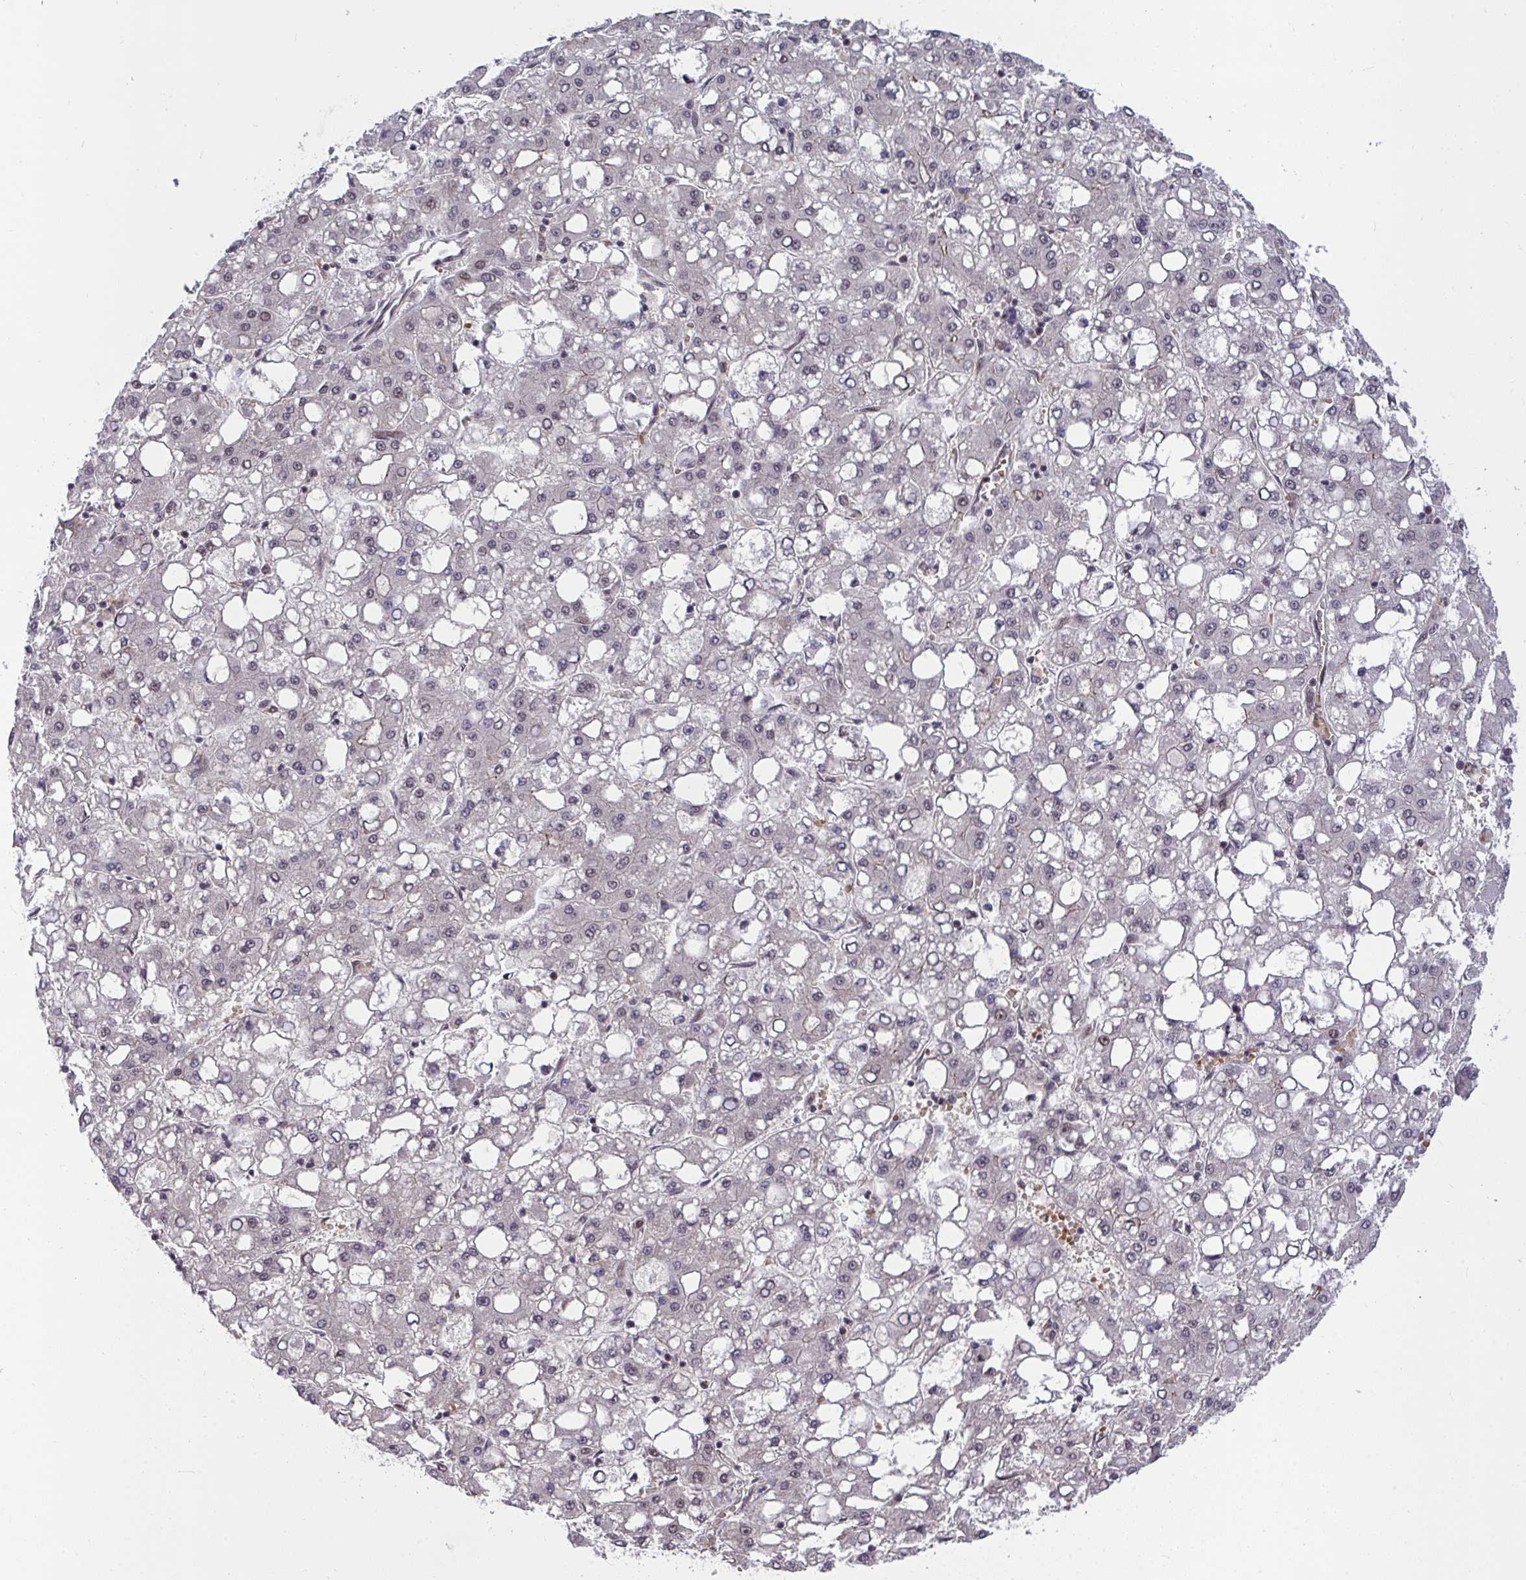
{"staining": {"intensity": "negative", "quantity": "none", "location": "none"}, "tissue": "liver cancer", "cell_type": "Tumor cells", "image_type": "cancer", "snomed": [{"axis": "morphology", "description": "Carcinoma, Hepatocellular, NOS"}, {"axis": "topography", "description": "Liver"}], "caption": "IHC histopathology image of liver hepatocellular carcinoma stained for a protein (brown), which demonstrates no positivity in tumor cells. (DAB immunohistochemistry (IHC) with hematoxylin counter stain).", "gene": "PPP1CA", "patient": {"sex": "male", "age": 65}}